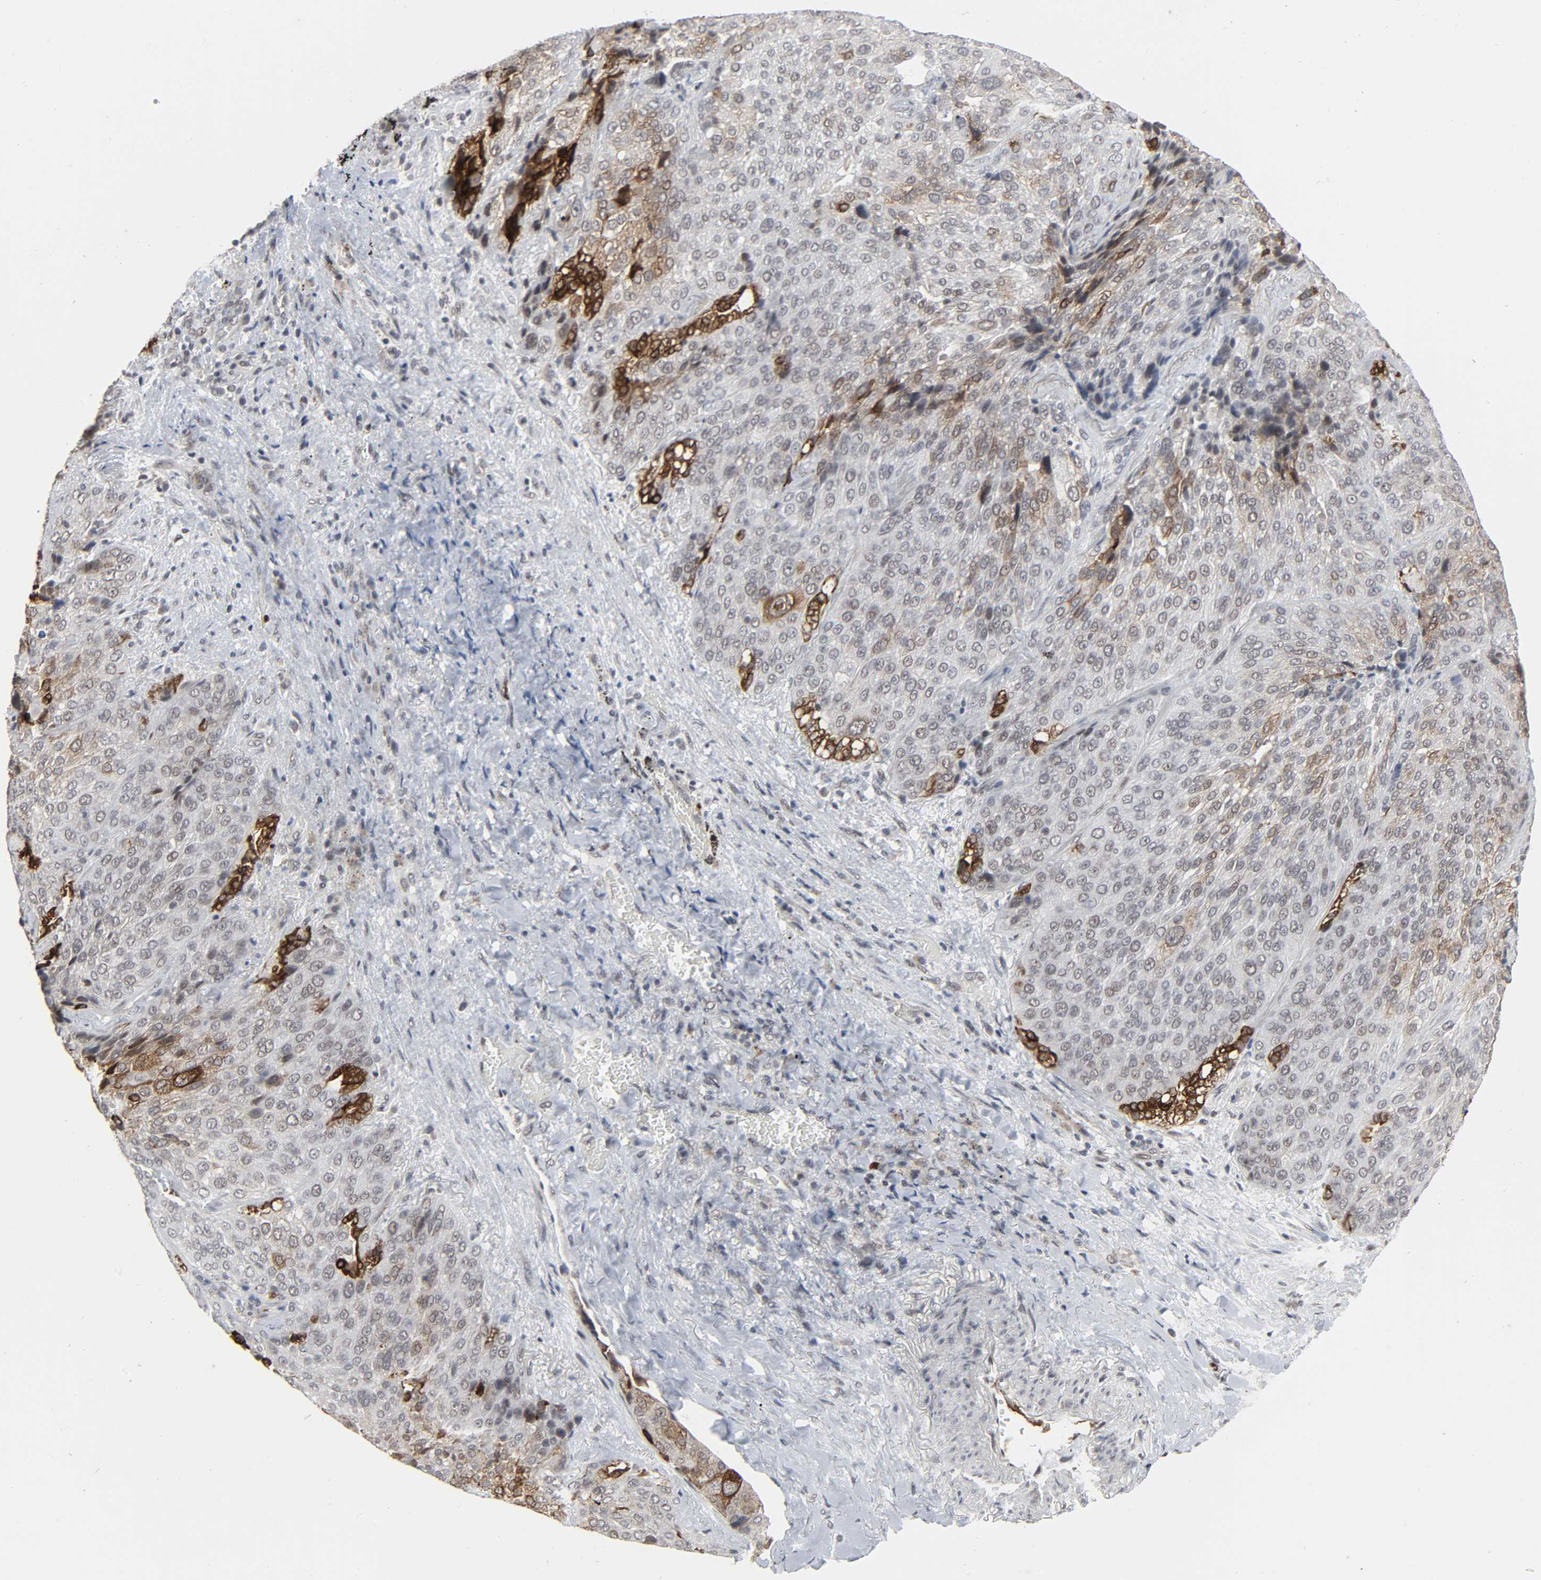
{"staining": {"intensity": "strong", "quantity": "<25%", "location": "cytoplasmic/membranous"}, "tissue": "lung cancer", "cell_type": "Tumor cells", "image_type": "cancer", "snomed": [{"axis": "morphology", "description": "Squamous cell carcinoma, NOS"}, {"axis": "topography", "description": "Lung"}], "caption": "Lung cancer (squamous cell carcinoma) stained for a protein reveals strong cytoplasmic/membranous positivity in tumor cells.", "gene": "MUC1", "patient": {"sex": "male", "age": 54}}